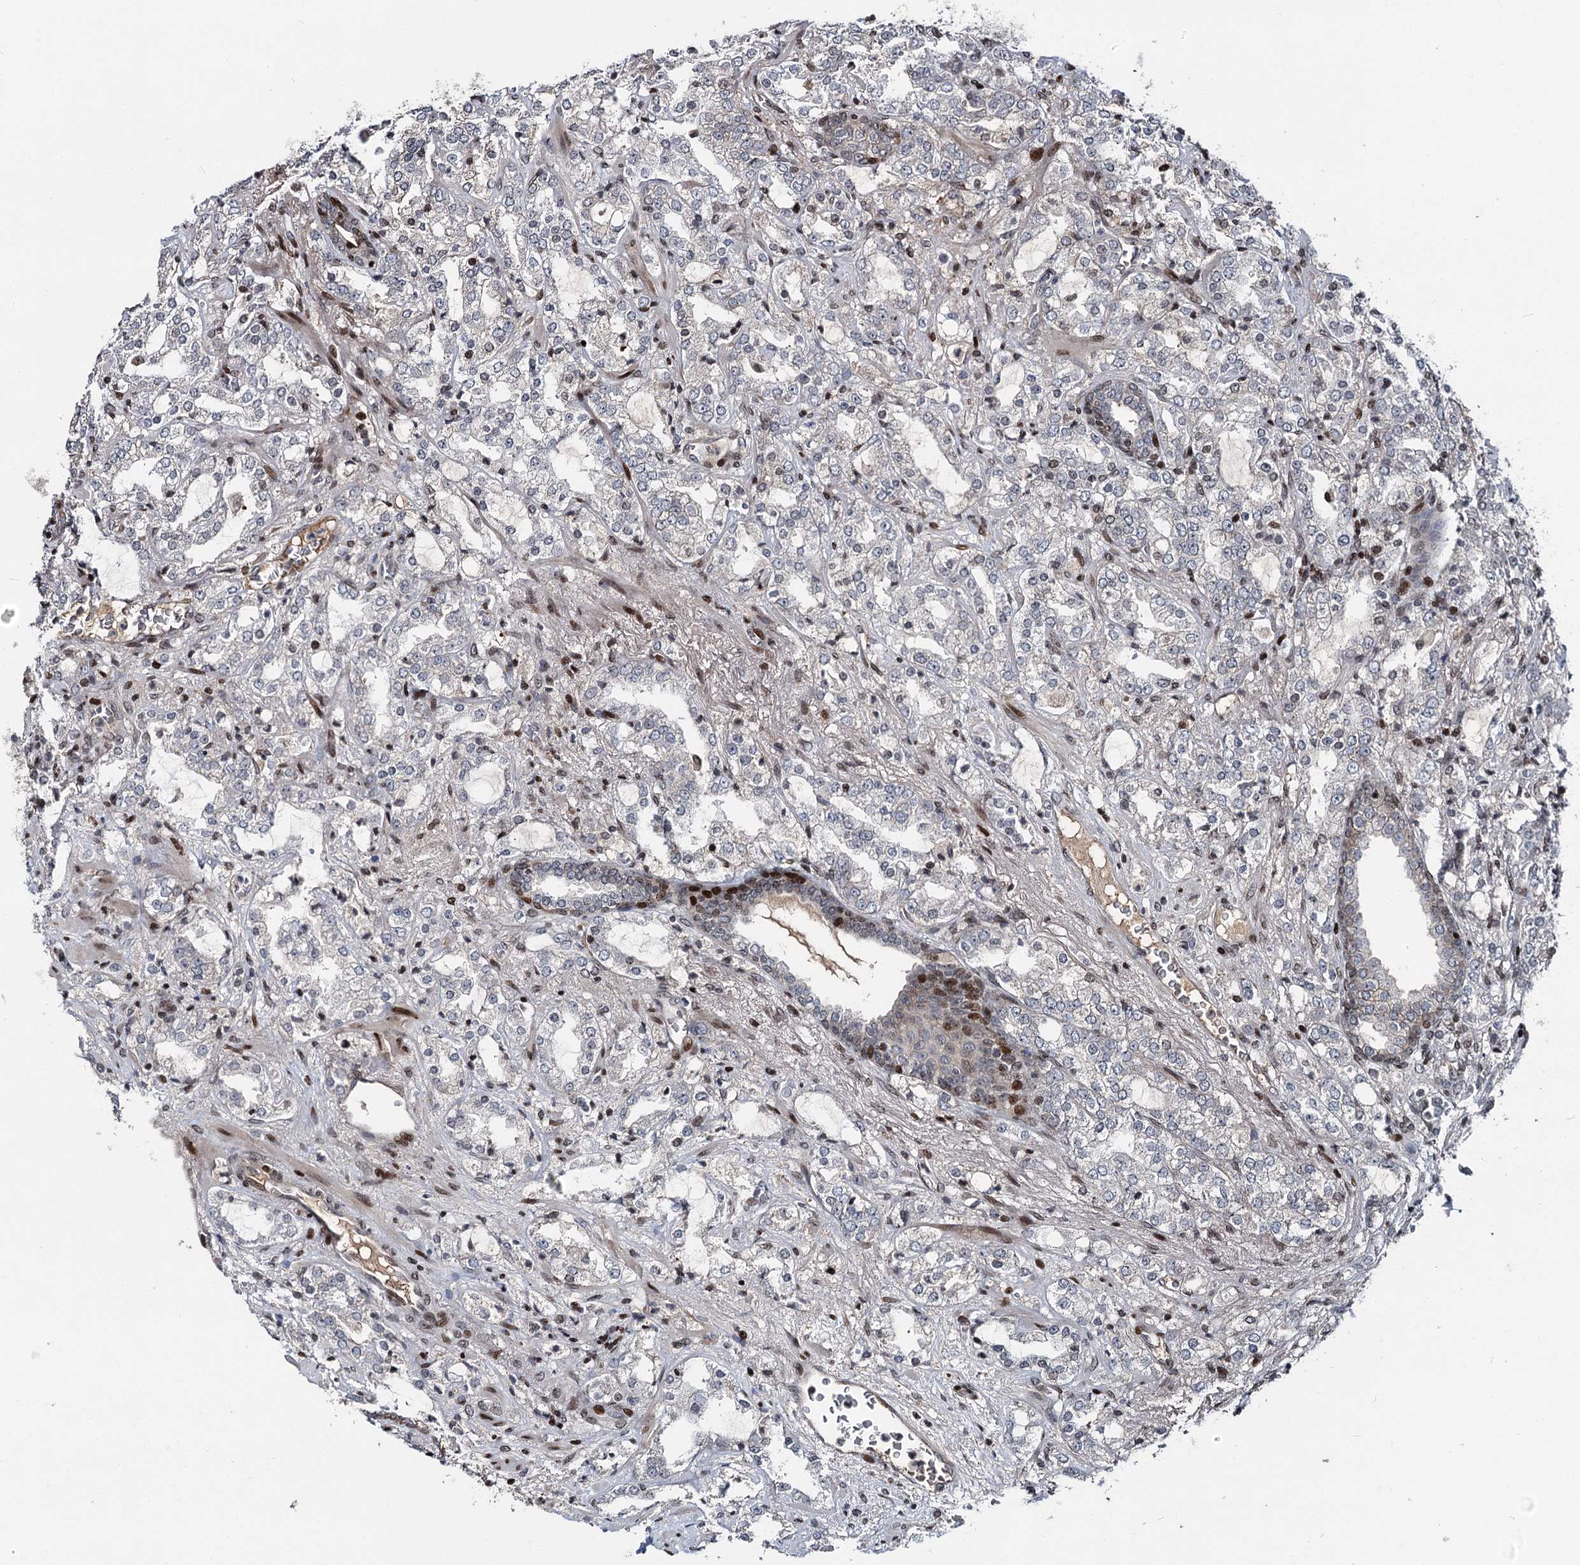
{"staining": {"intensity": "negative", "quantity": "none", "location": "none"}, "tissue": "prostate cancer", "cell_type": "Tumor cells", "image_type": "cancer", "snomed": [{"axis": "morphology", "description": "Adenocarcinoma, High grade"}, {"axis": "topography", "description": "Prostate"}], "caption": "The image shows no significant expression in tumor cells of adenocarcinoma (high-grade) (prostate).", "gene": "ITFG2", "patient": {"sex": "male", "age": 64}}